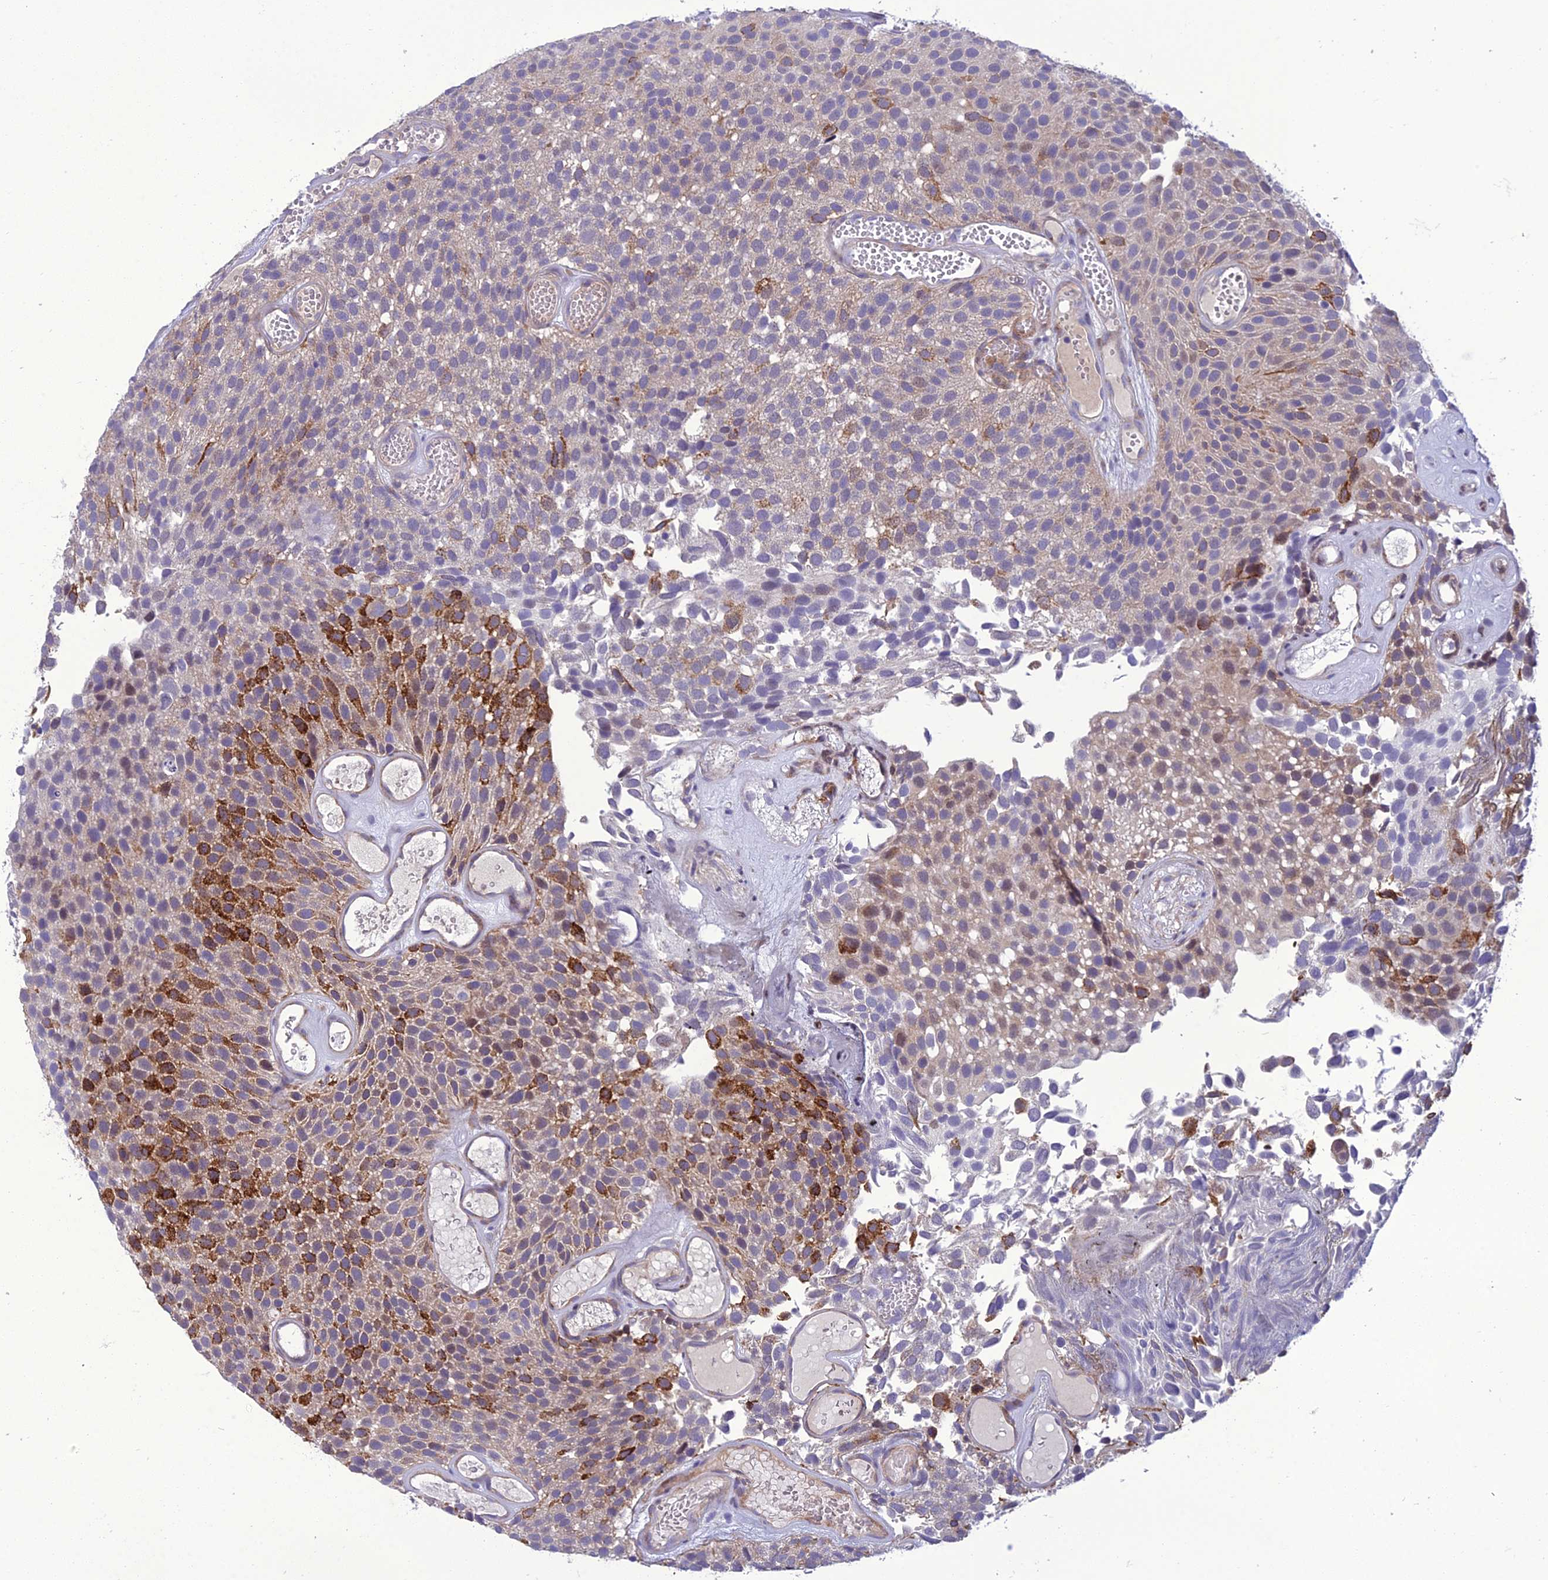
{"staining": {"intensity": "strong", "quantity": "25%-75%", "location": "cytoplasmic/membranous"}, "tissue": "urothelial cancer", "cell_type": "Tumor cells", "image_type": "cancer", "snomed": [{"axis": "morphology", "description": "Urothelial carcinoma, Low grade"}, {"axis": "topography", "description": "Urinary bladder"}], "caption": "Brown immunohistochemical staining in urothelial cancer shows strong cytoplasmic/membranous expression in approximately 25%-75% of tumor cells.", "gene": "GAB4", "patient": {"sex": "male", "age": 89}}